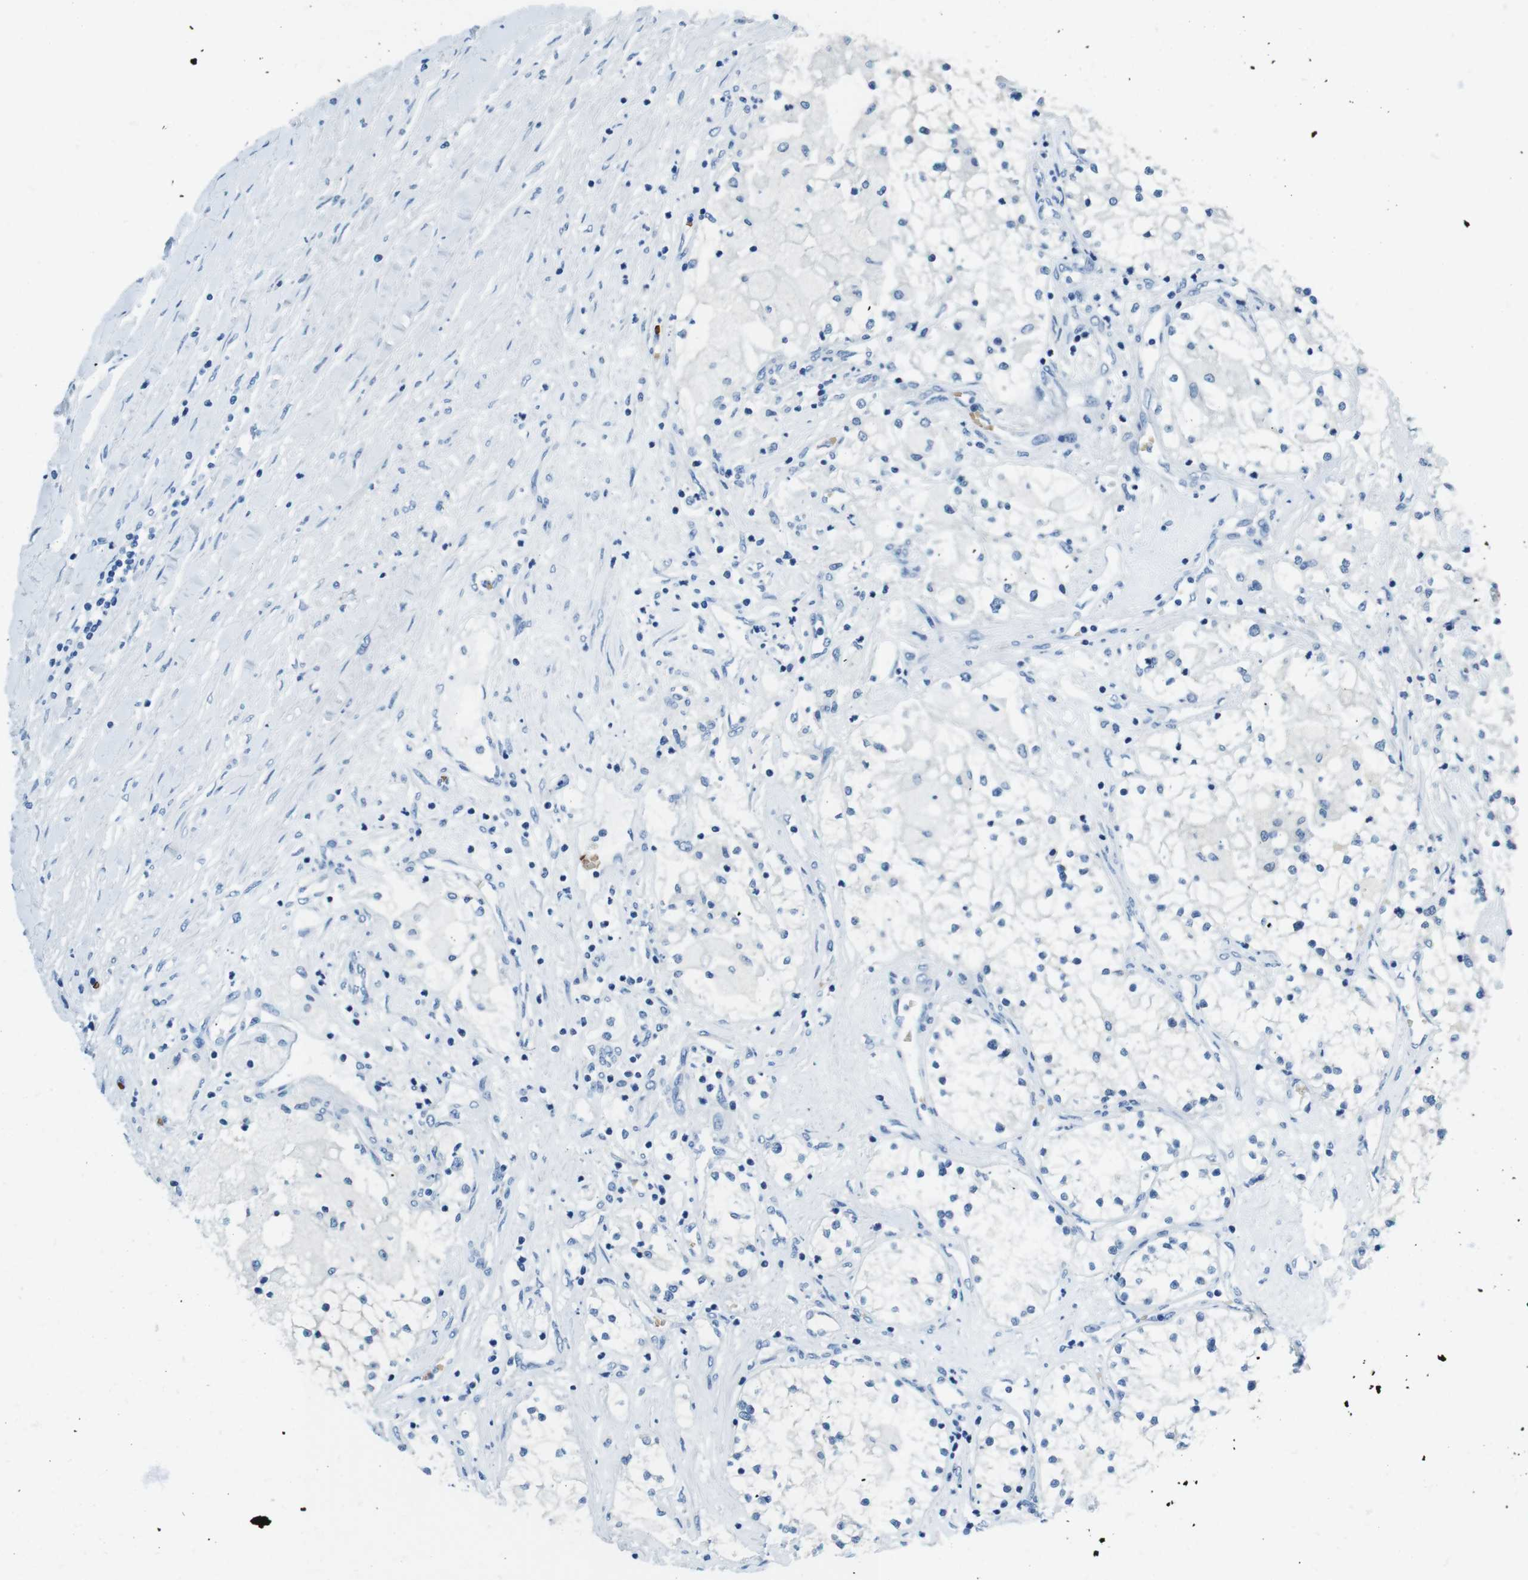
{"staining": {"intensity": "negative", "quantity": "none", "location": "none"}, "tissue": "renal cancer", "cell_type": "Tumor cells", "image_type": "cancer", "snomed": [{"axis": "morphology", "description": "Adenocarcinoma, NOS"}, {"axis": "topography", "description": "Kidney"}], "caption": "The histopathology image exhibits no significant staining in tumor cells of renal cancer.", "gene": "TFAP2C", "patient": {"sex": "male", "age": 68}}